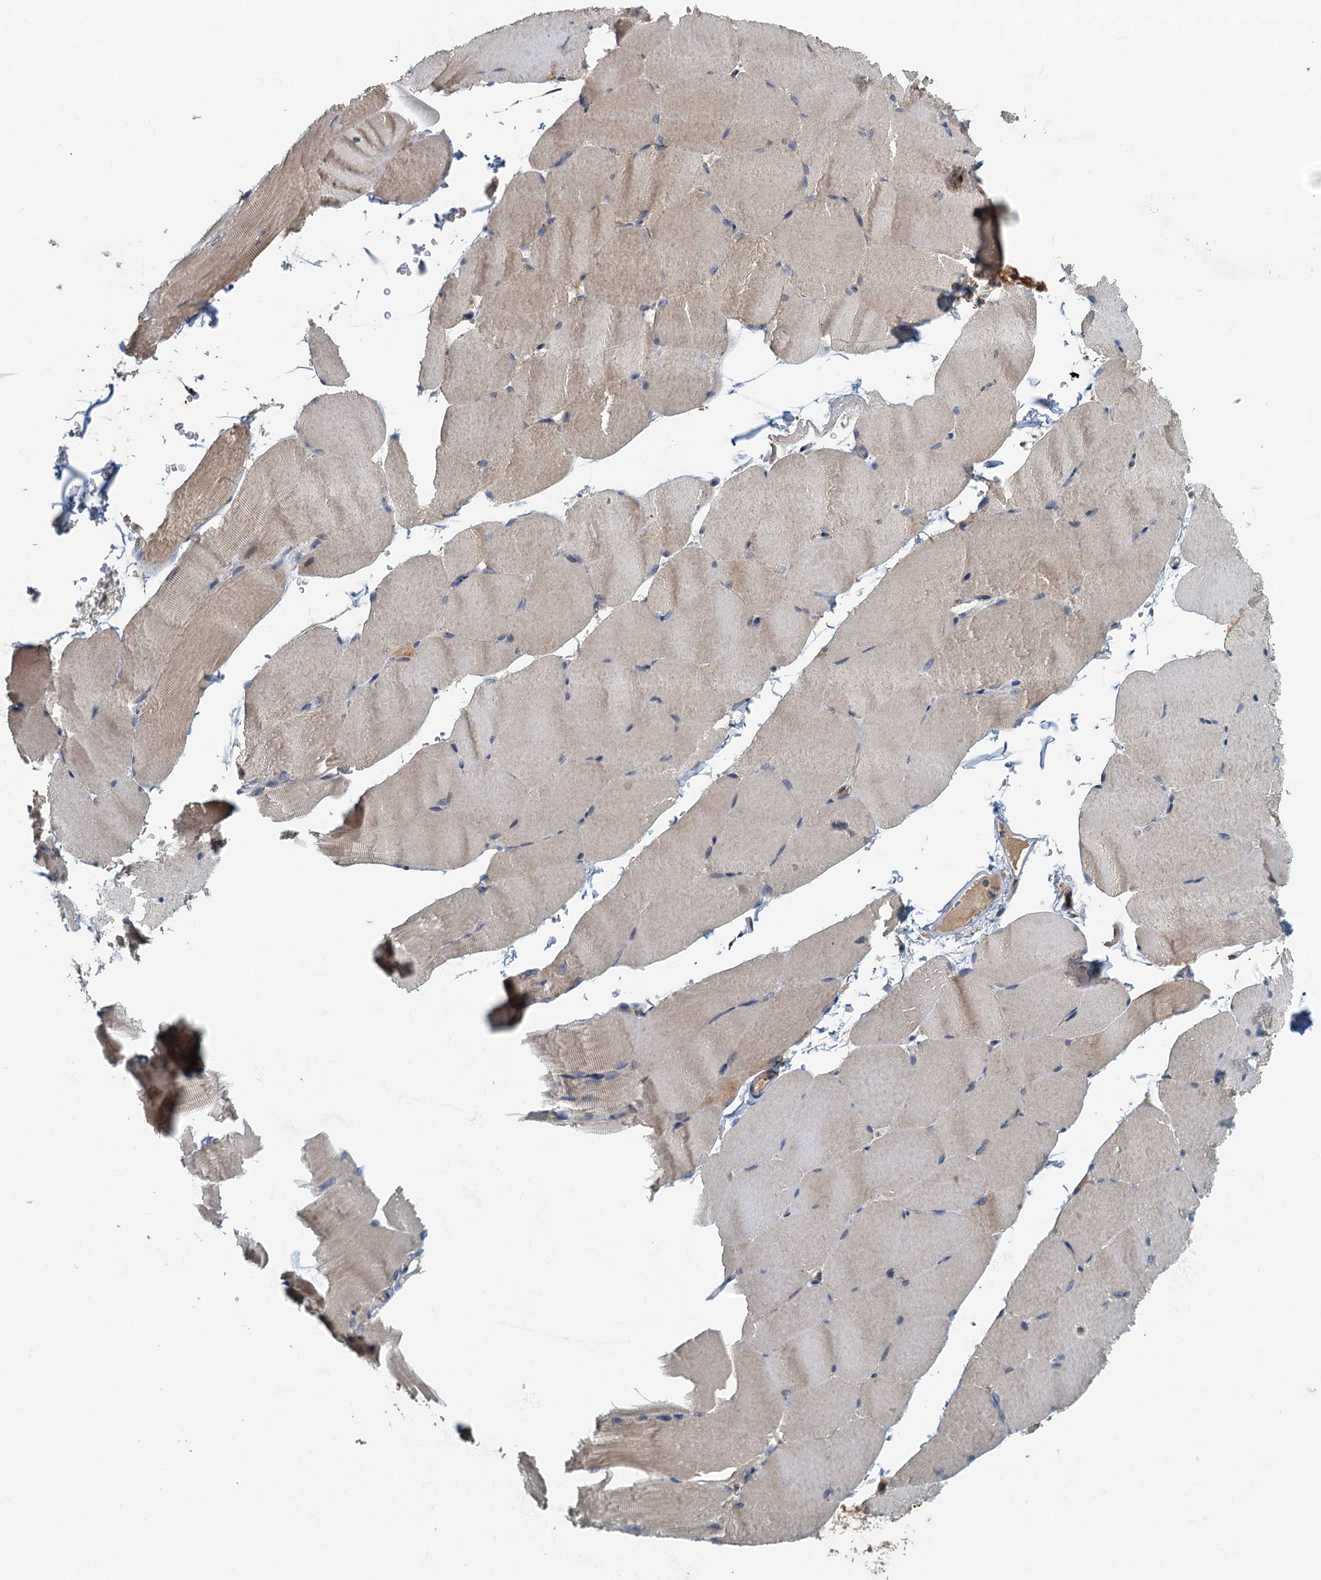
{"staining": {"intensity": "negative", "quantity": "none", "location": "none"}, "tissue": "skeletal muscle", "cell_type": "Myocytes", "image_type": "normal", "snomed": [{"axis": "morphology", "description": "Normal tissue, NOS"}, {"axis": "topography", "description": "Skeletal muscle"}, {"axis": "topography", "description": "Parathyroid gland"}], "caption": "A high-resolution micrograph shows immunohistochemistry (IHC) staining of normal skeletal muscle, which exhibits no significant staining in myocytes.", "gene": "SPDYC", "patient": {"sex": "female", "age": 37}}